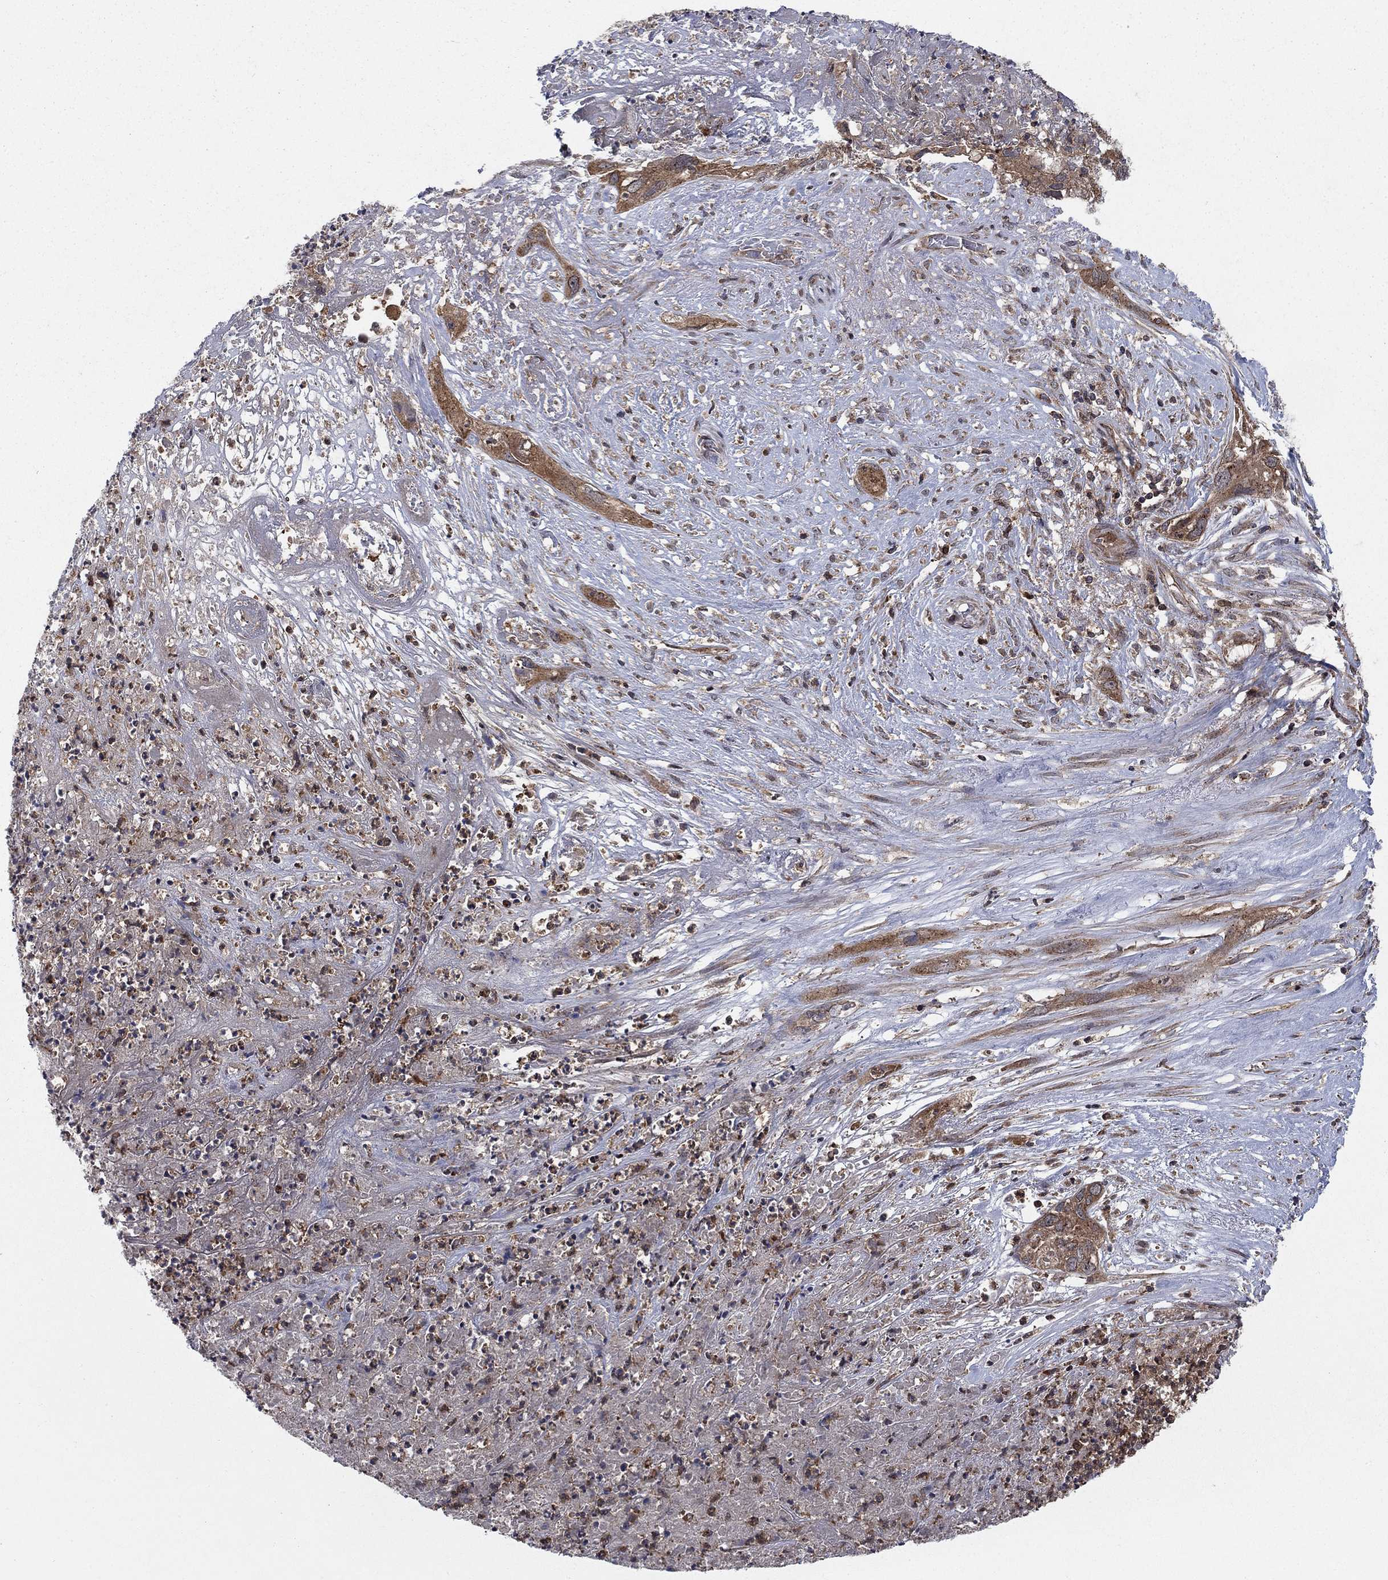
{"staining": {"intensity": "moderate", "quantity": "25%-75%", "location": "cytoplasmic/membranous"}, "tissue": "cervical cancer", "cell_type": "Tumor cells", "image_type": "cancer", "snomed": [{"axis": "morphology", "description": "Squamous cell carcinoma, NOS"}, {"axis": "topography", "description": "Cervix"}], "caption": "Immunohistochemical staining of human cervical squamous cell carcinoma shows medium levels of moderate cytoplasmic/membranous protein staining in approximately 25%-75% of tumor cells. (Stains: DAB (3,3'-diaminobenzidine) in brown, nuclei in blue, Microscopy: brightfield microscopy at high magnification).", "gene": "IFI35", "patient": {"sex": "female", "age": 57}}